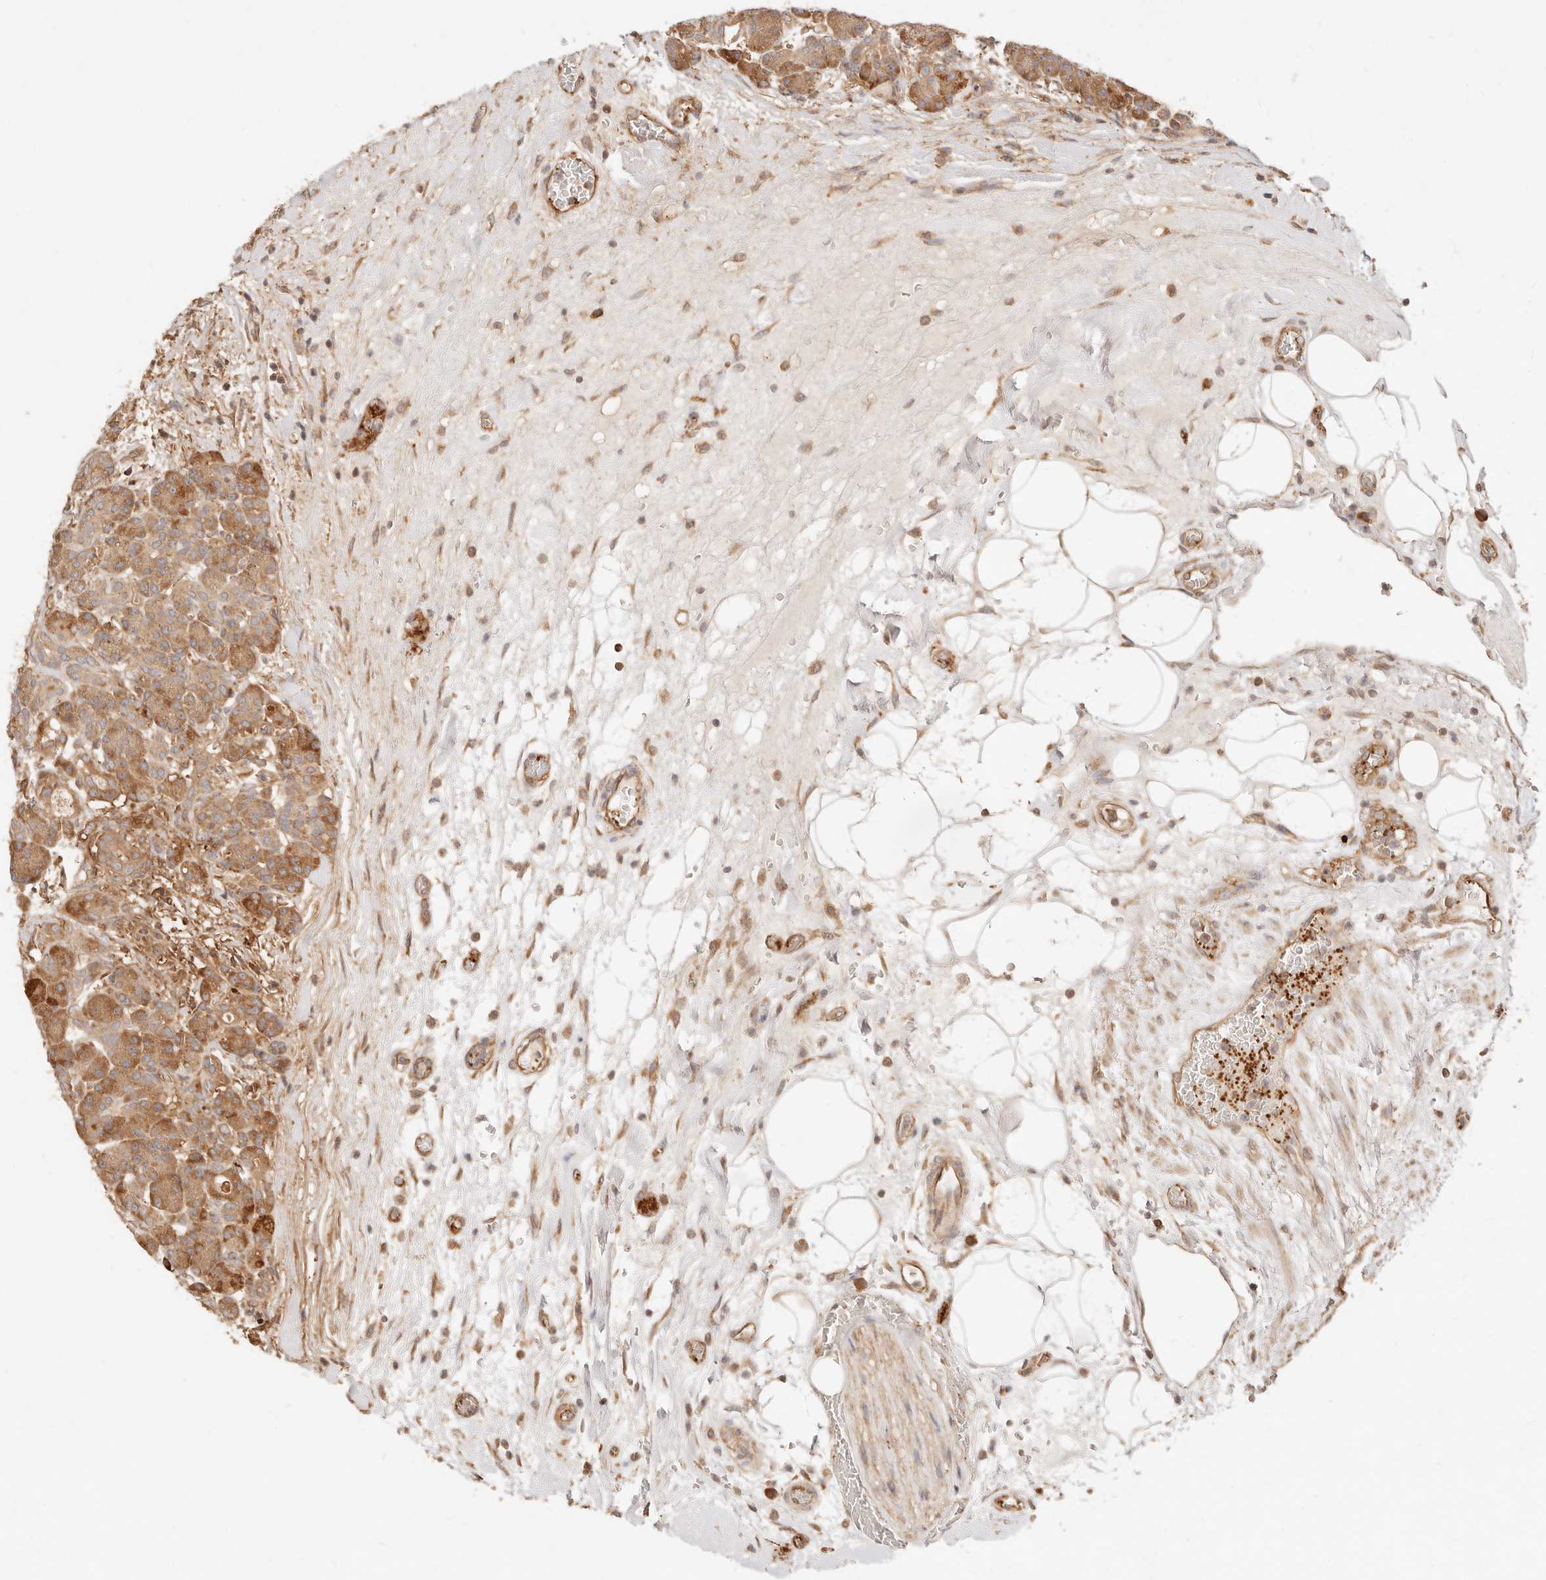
{"staining": {"intensity": "strong", "quantity": ">75%", "location": "cytoplasmic/membranous"}, "tissue": "pancreas", "cell_type": "Exocrine glandular cells", "image_type": "normal", "snomed": [{"axis": "morphology", "description": "Normal tissue, NOS"}, {"axis": "topography", "description": "Pancreas"}], "caption": "Immunohistochemistry staining of unremarkable pancreas, which displays high levels of strong cytoplasmic/membranous staining in approximately >75% of exocrine glandular cells indicating strong cytoplasmic/membranous protein expression. The staining was performed using DAB (brown) for protein detection and nuclei were counterstained in hematoxylin (blue).", "gene": "UBXN10", "patient": {"sex": "male", "age": 63}}